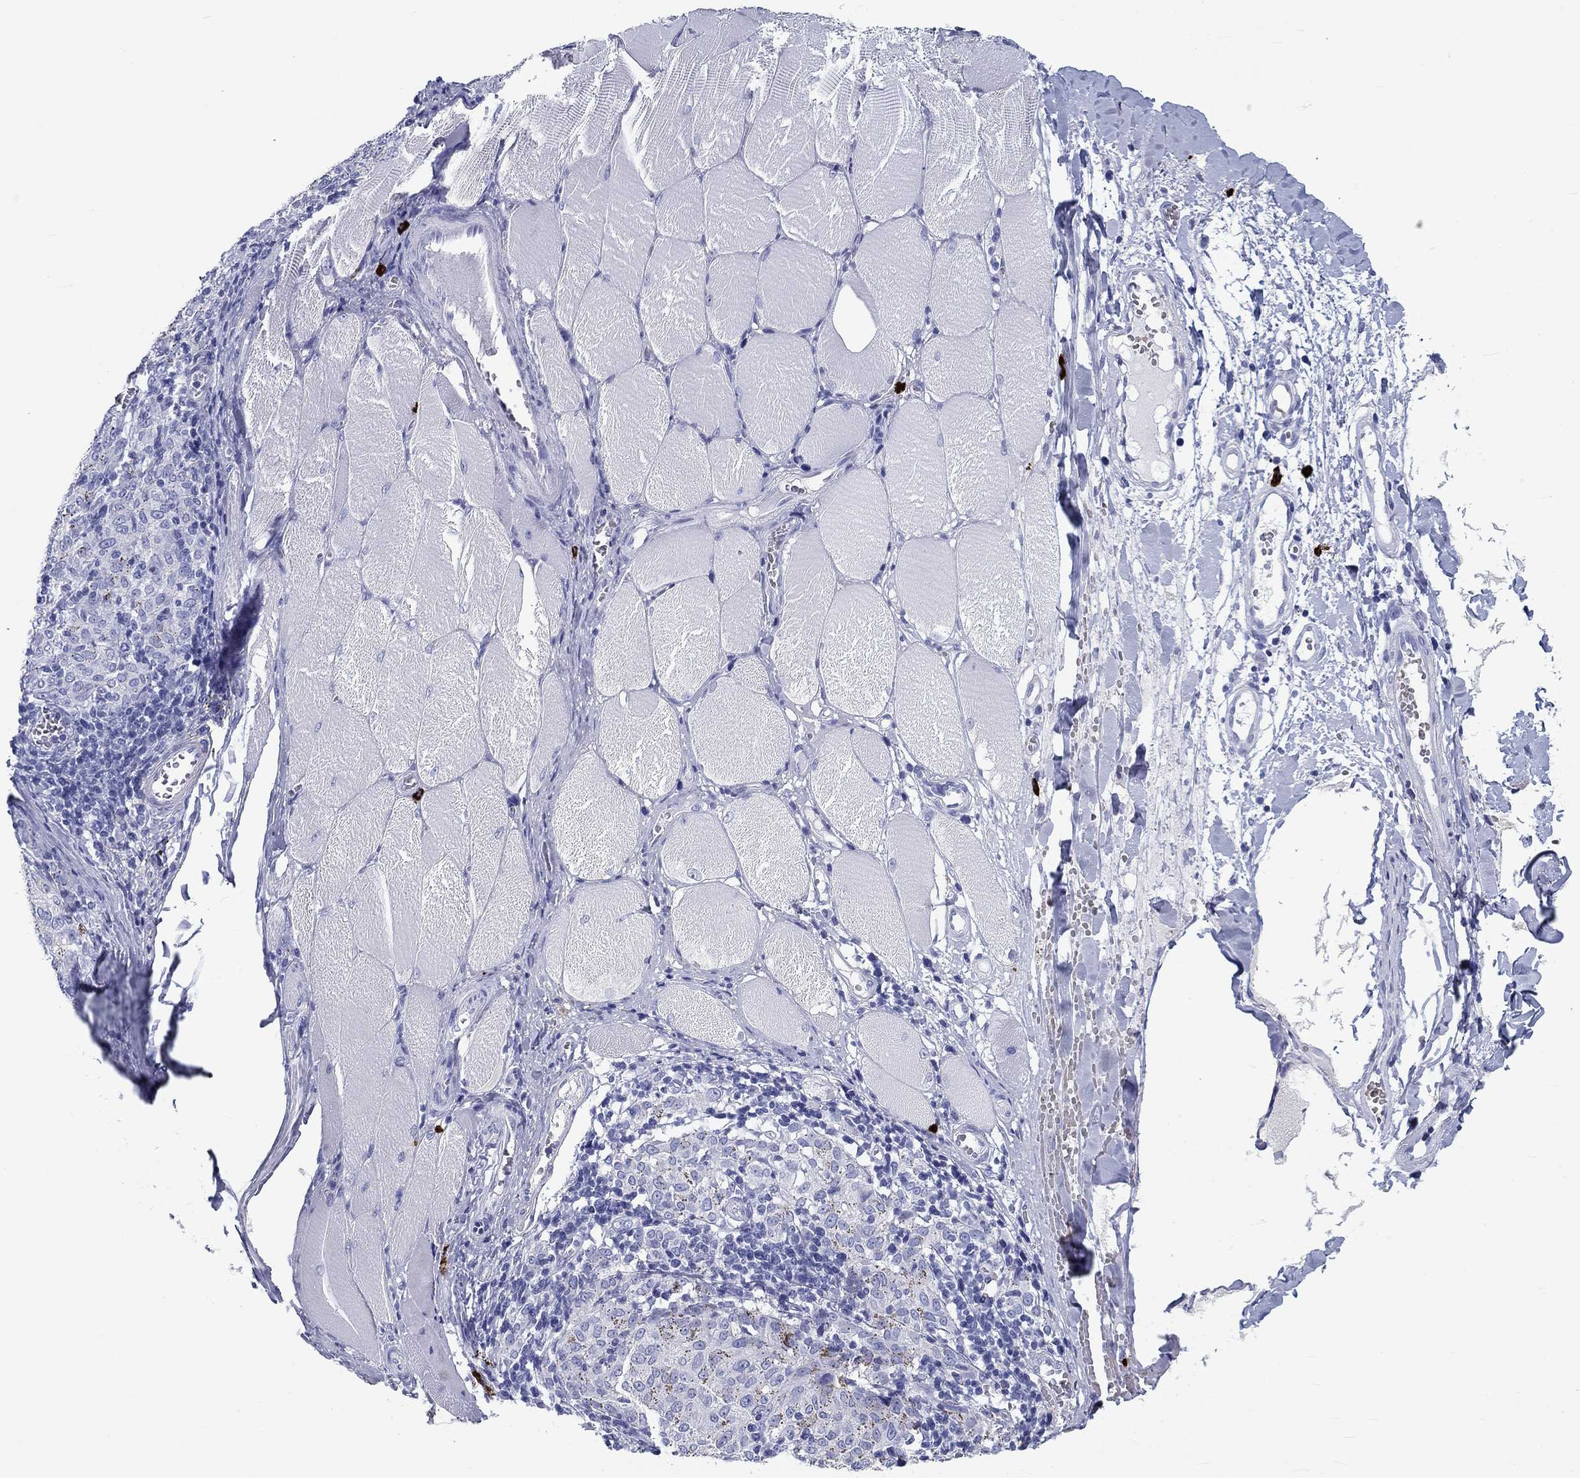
{"staining": {"intensity": "negative", "quantity": "none", "location": "none"}, "tissue": "melanoma", "cell_type": "Tumor cells", "image_type": "cancer", "snomed": [{"axis": "morphology", "description": "Malignant melanoma, NOS"}, {"axis": "topography", "description": "Skin"}], "caption": "Tumor cells show no significant positivity in melanoma.", "gene": "CD40LG", "patient": {"sex": "female", "age": 72}}